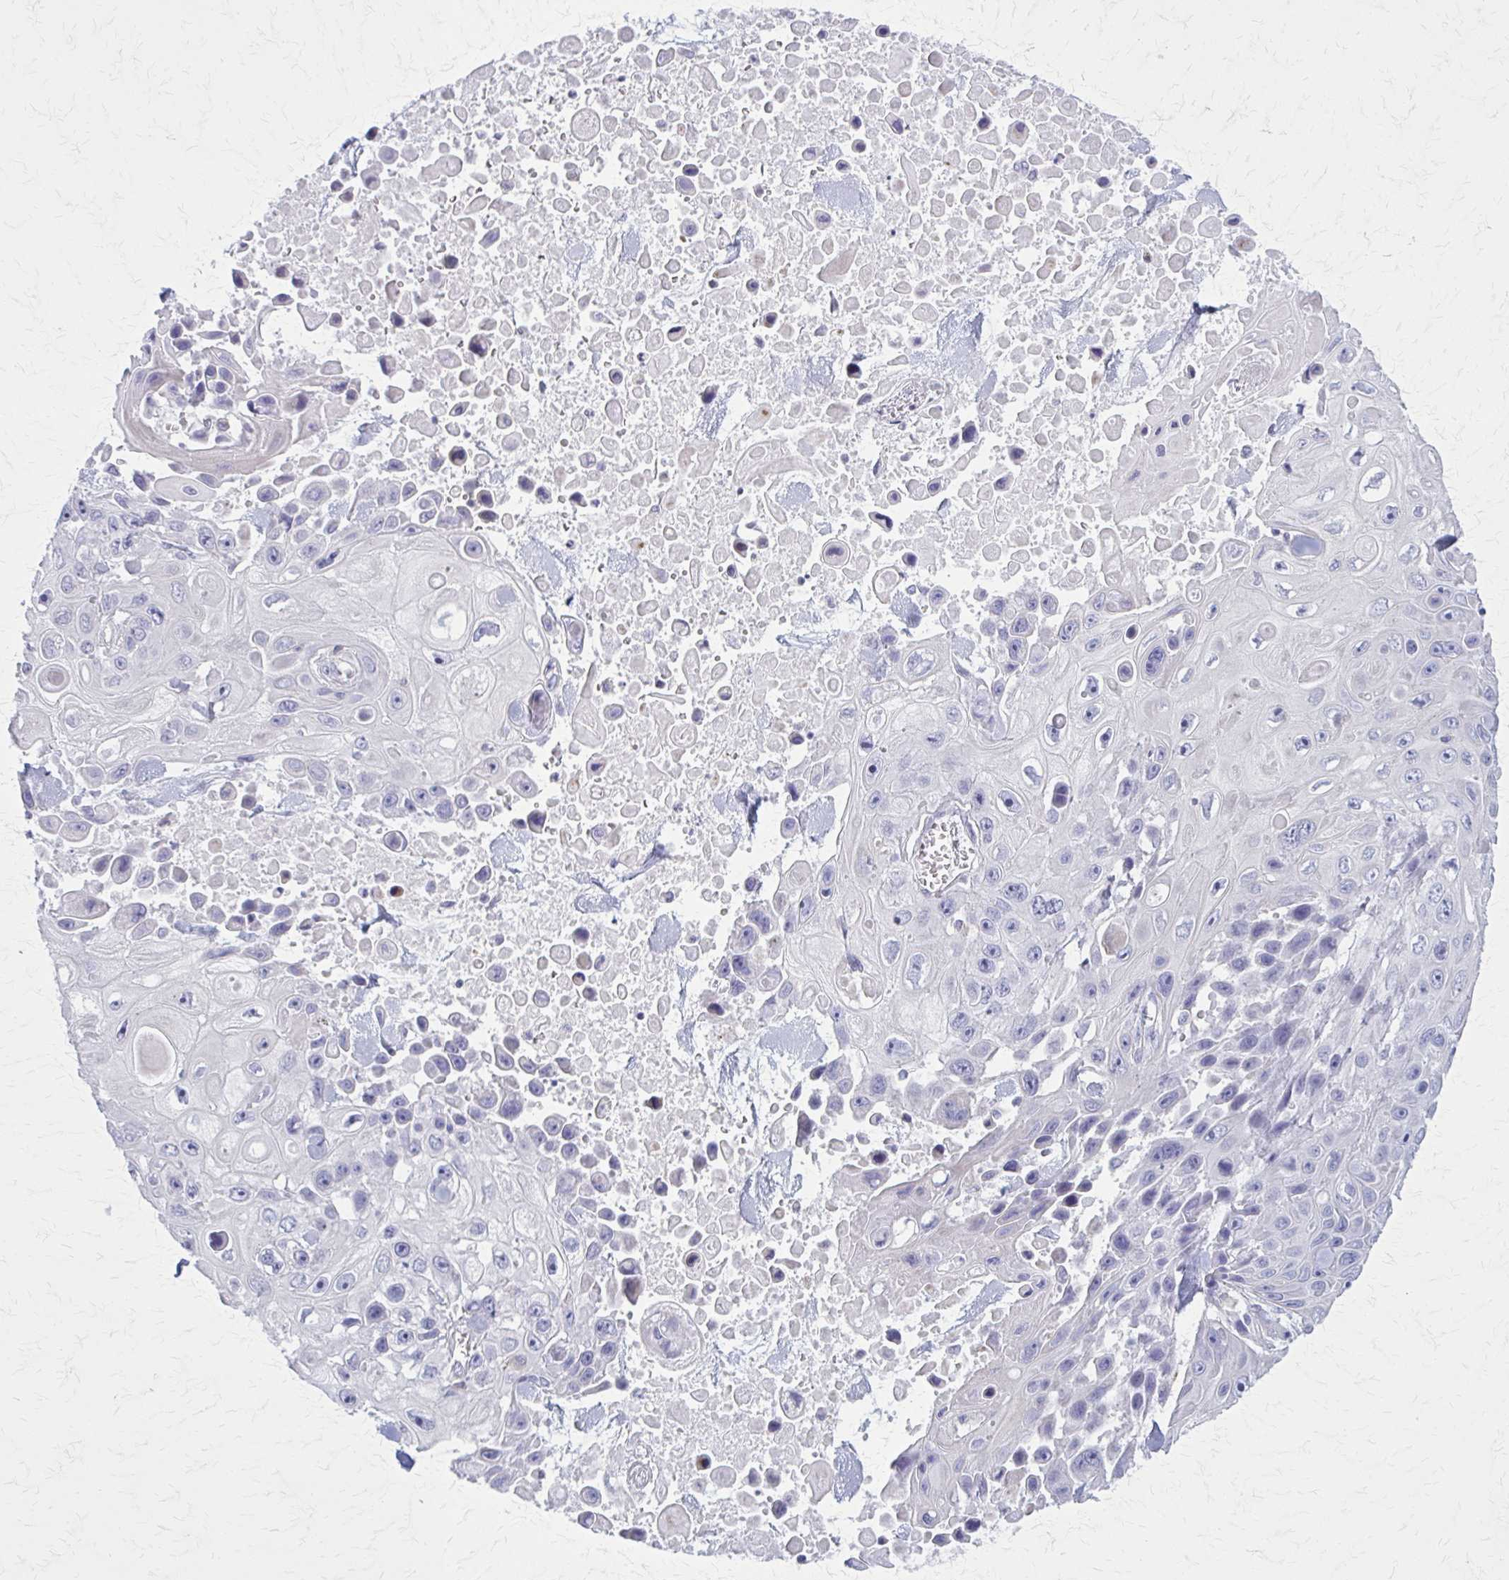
{"staining": {"intensity": "negative", "quantity": "none", "location": "none"}, "tissue": "skin cancer", "cell_type": "Tumor cells", "image_type": "cancer", "snomed": [{"axis": "morphology", "description": "Squamous cell carcinoma, NOS"}, {"axis": "topography", "description": "Skin"}], "caption": "Skin squamous cell carcinoma stained for a protein using immunohistochemistry (IHC) exhibits no expression tumor cells.", "gene": "PITPNM1", "patient": {"sex": "male", "age": 82}}